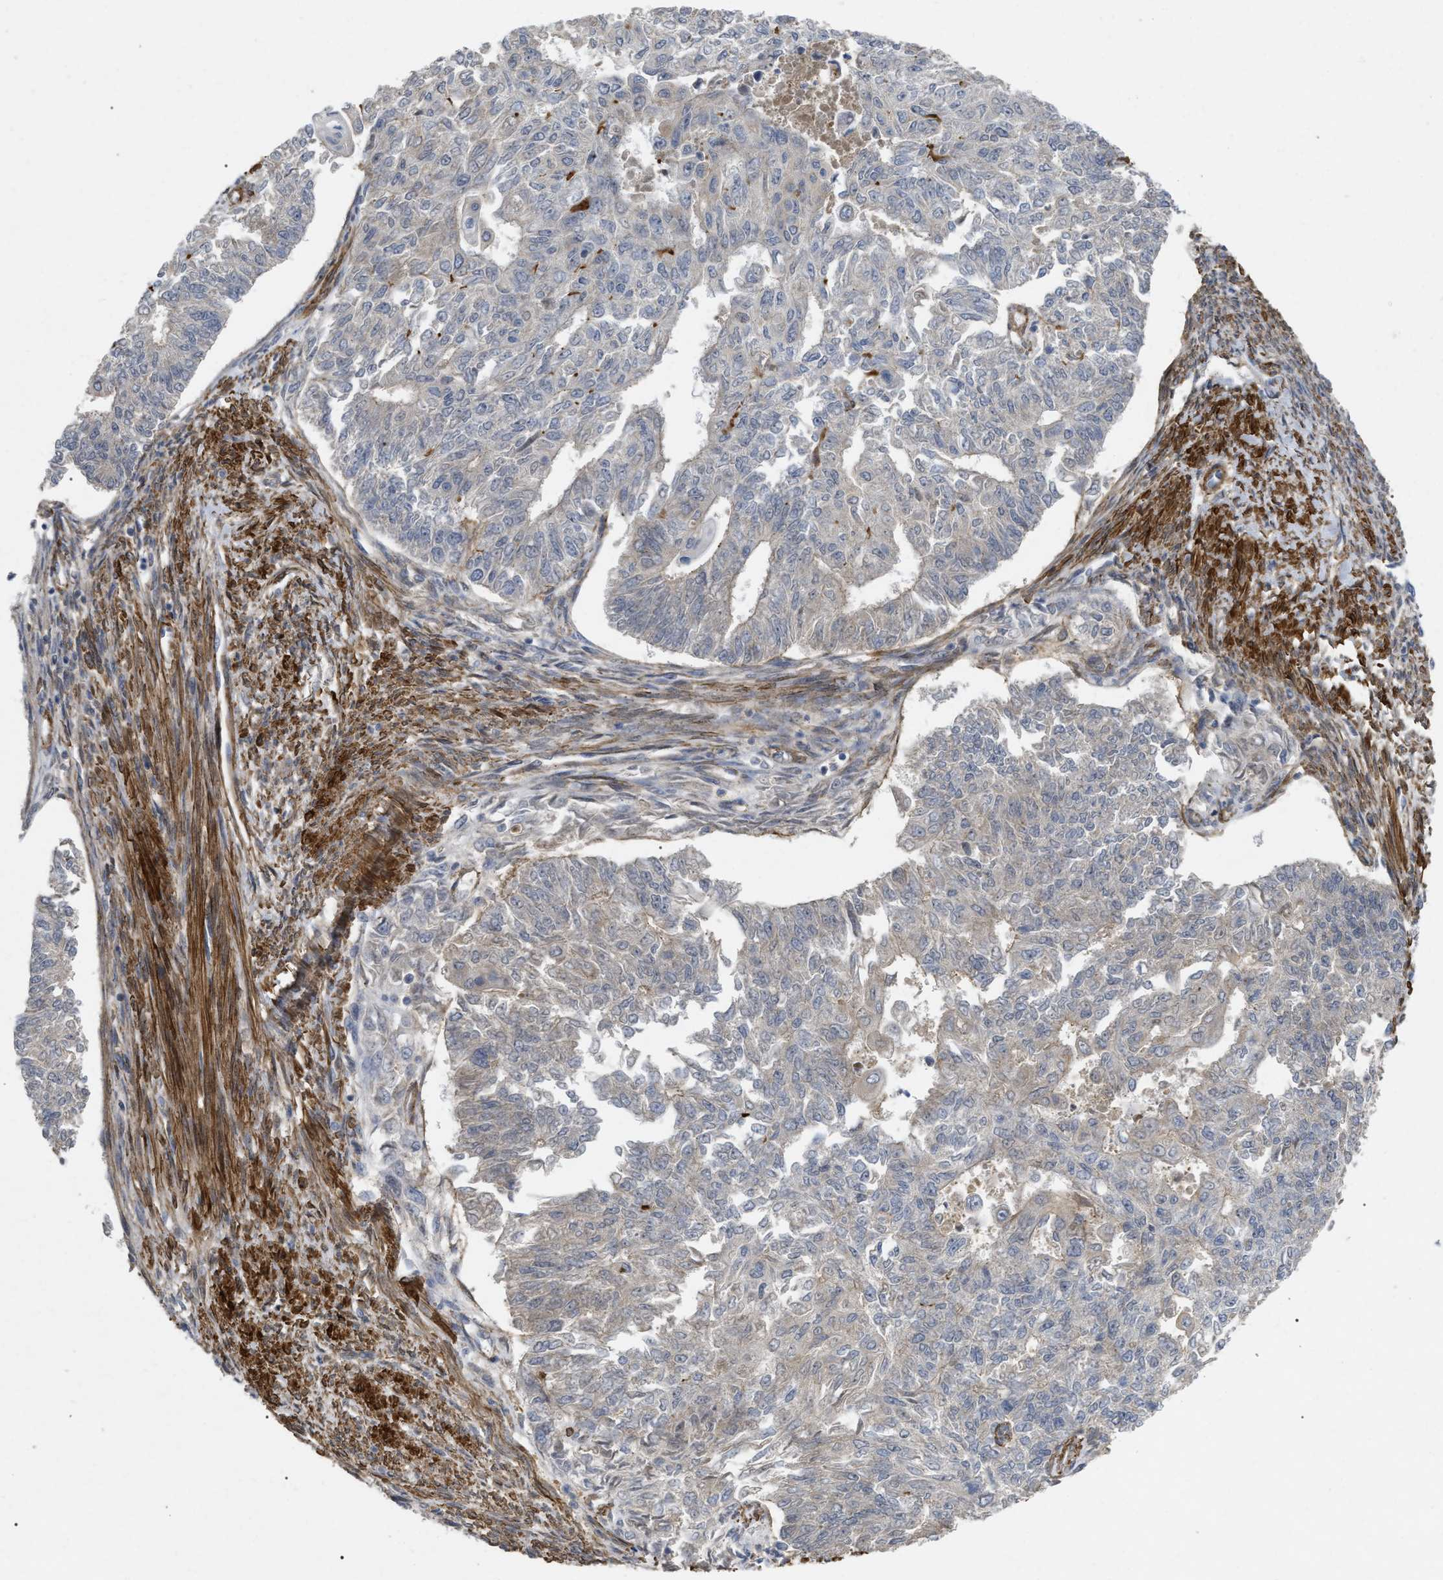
{"staining": {"intensity": "negative", "quantity": "none", "location": "none"}, "tissue": "endometrial cancer", "cell_type": "Tumor cells", "image_type": "cancer", "snomed": [{"axis": "morphology", "description": "Adenocarcinoma, NOS"}, {"axis": "topography", "description": "Endometrium"}], "caption": "An image of human endometrial cancer is negative for staining in tumor cells.", "gene": "ST6GALNAC6", "patient": {"sex": "female", "age": 32}}